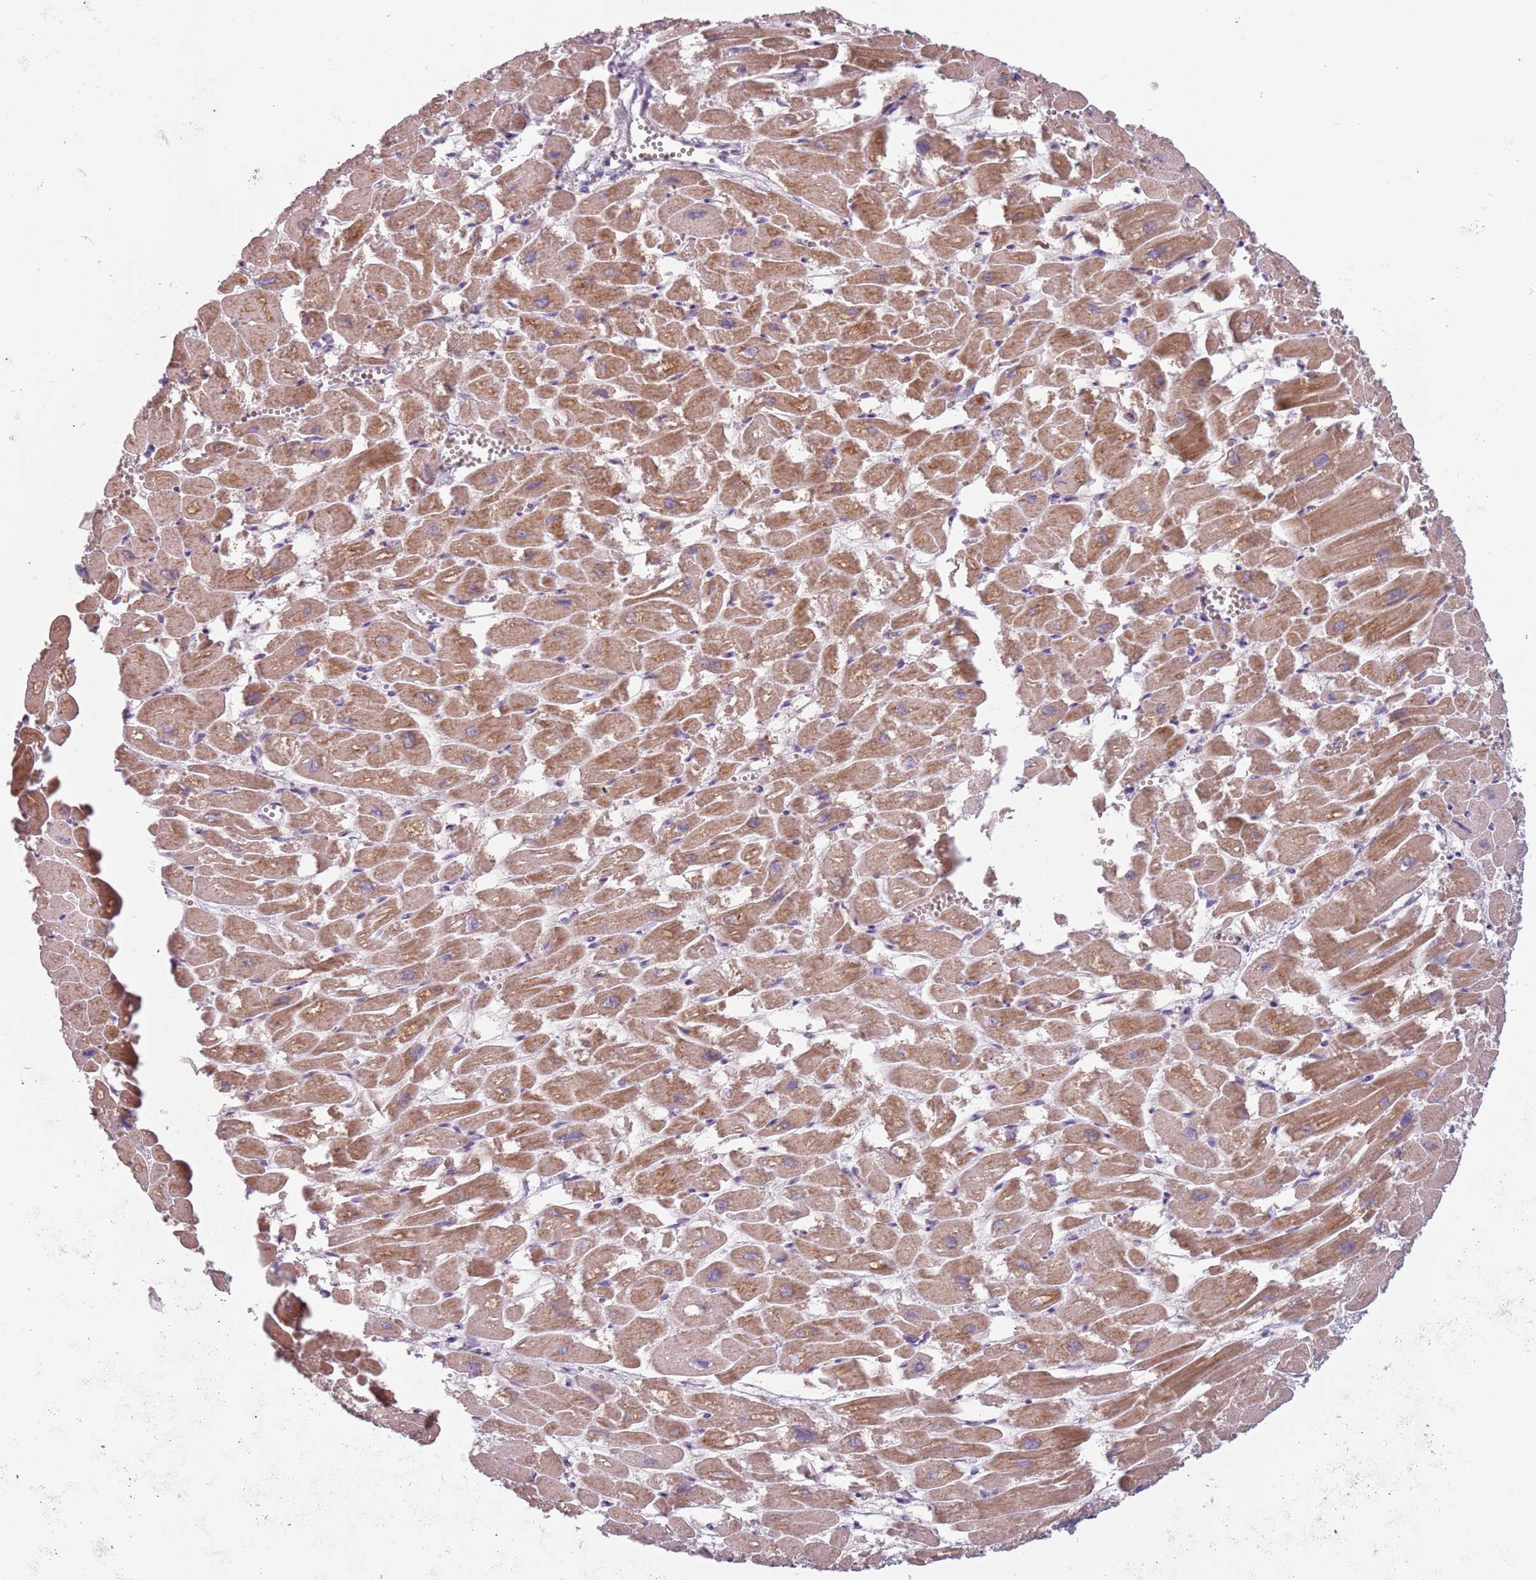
{"staining": {"intensity": "moderate", "quantity": ">75%", "location": "cytoplasmic/membranous"}, "tissue": "heart muscle", "cell_type": "Cardiomyocytes", "image_type": "normal", "snomed": [{"axis": "morphology", "description": "Normal tissue, NOS"}, {"axis": "topography", "description": "Heart"}], "caption": "Immunohistochemistry (IHC) micrograph of normal heart muscle: heart muscle stained using immunohistochemistry (IHC) displays medium levels of moderate protein expression localized specifically in the cytoplasmic/membranous of cardiomyocytes, appearing as a cytoplasmic/membranous brown color.", "gene": "MEGF8", "patient": {"sex": "male", "age": 54}}